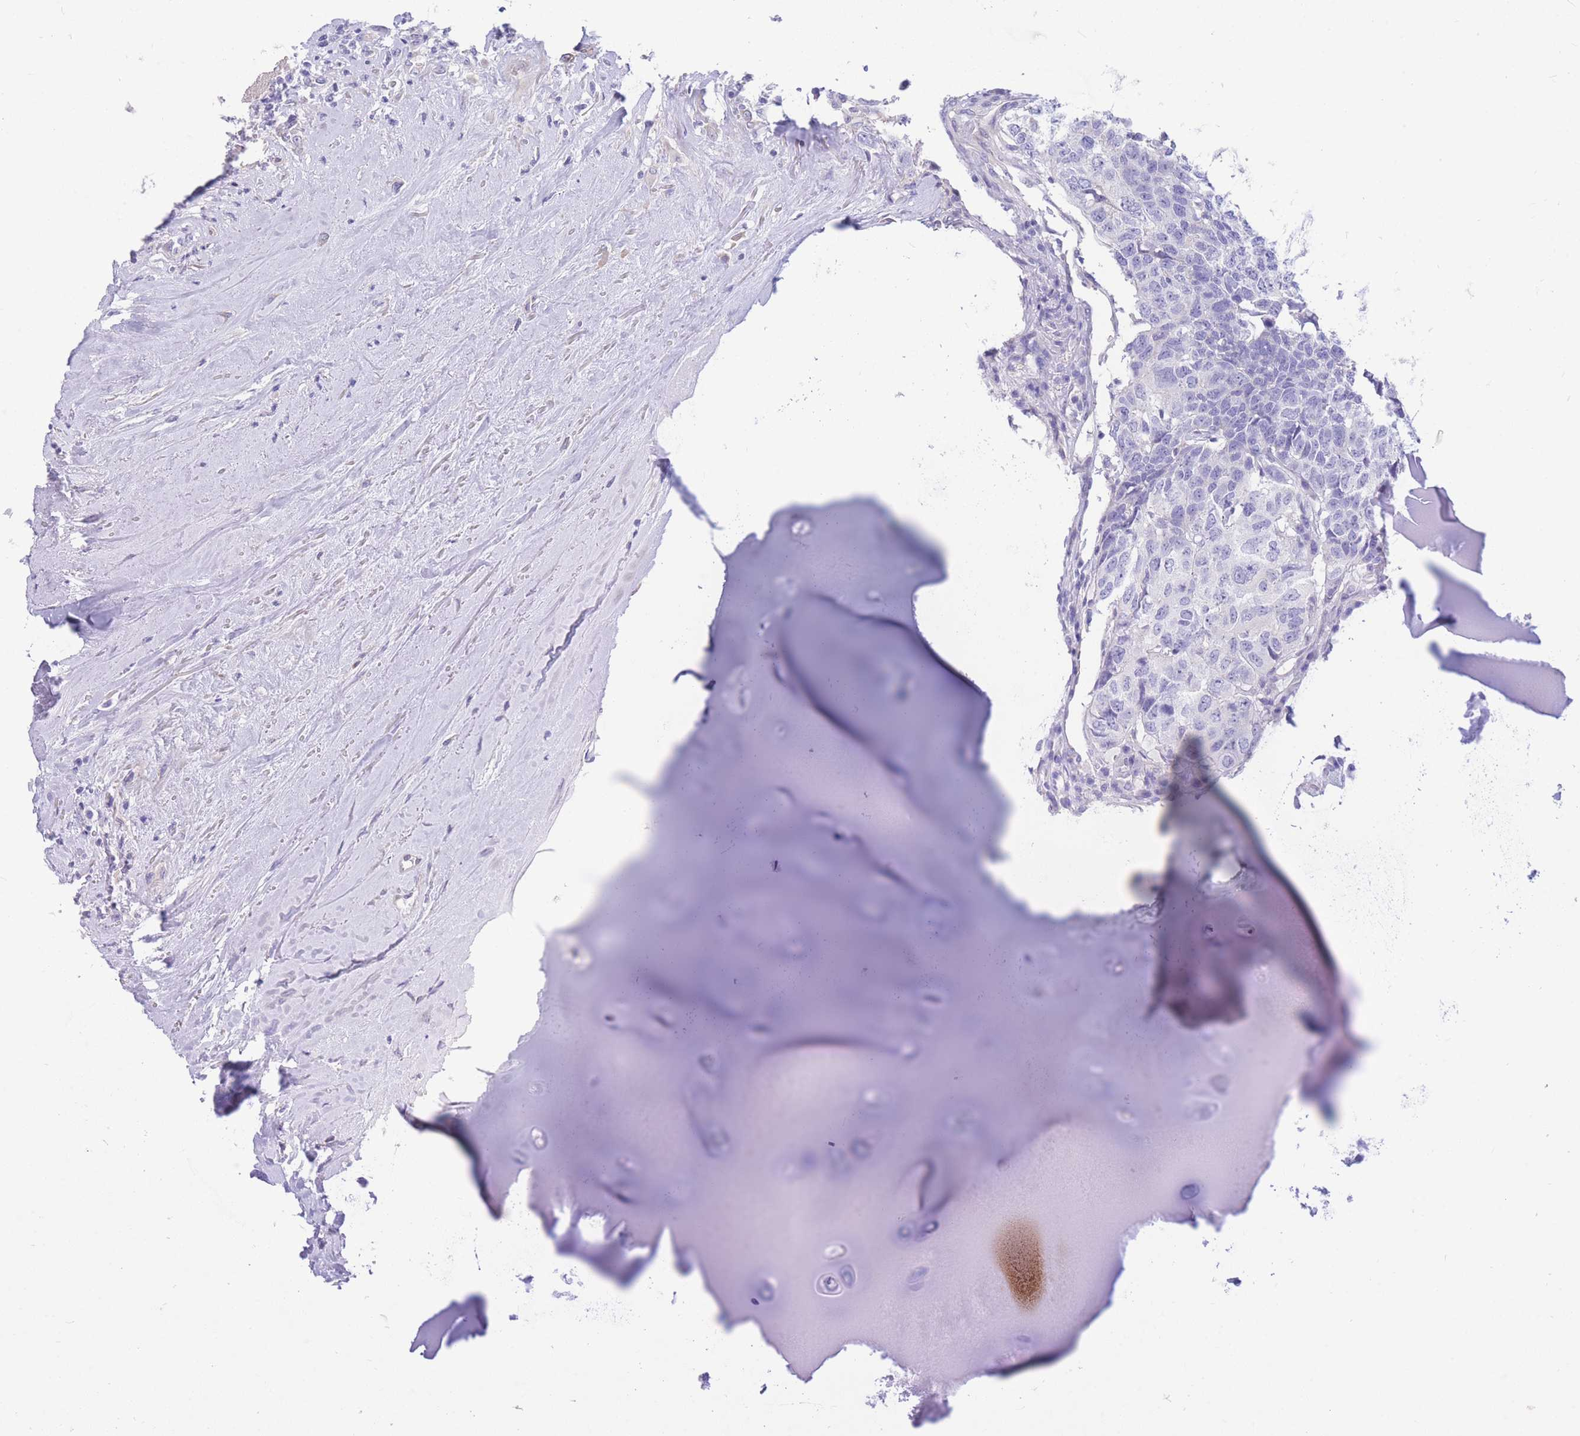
{"staining": {"intensity": "negative", "quantity": "none", "location": "none"}, "tissue": "head and neck cancer", "cell_type": "Tumor cells", "image_type": "cancer", "snomed": [{"axis": "morphology", "description": "Squamous cell carcinoma, NOS"}, {"axis": "topography", "description": "Head-Neck"}], "caption": "An immunohistochemistry histopathology image of squamous cell carcinoma (head and neck) is shown. There is no staining in tumor cells of squamous cell carcinoma (head and neck).", "gene": "ZNF311", "patient": {"sex": "male", "age": 66}}